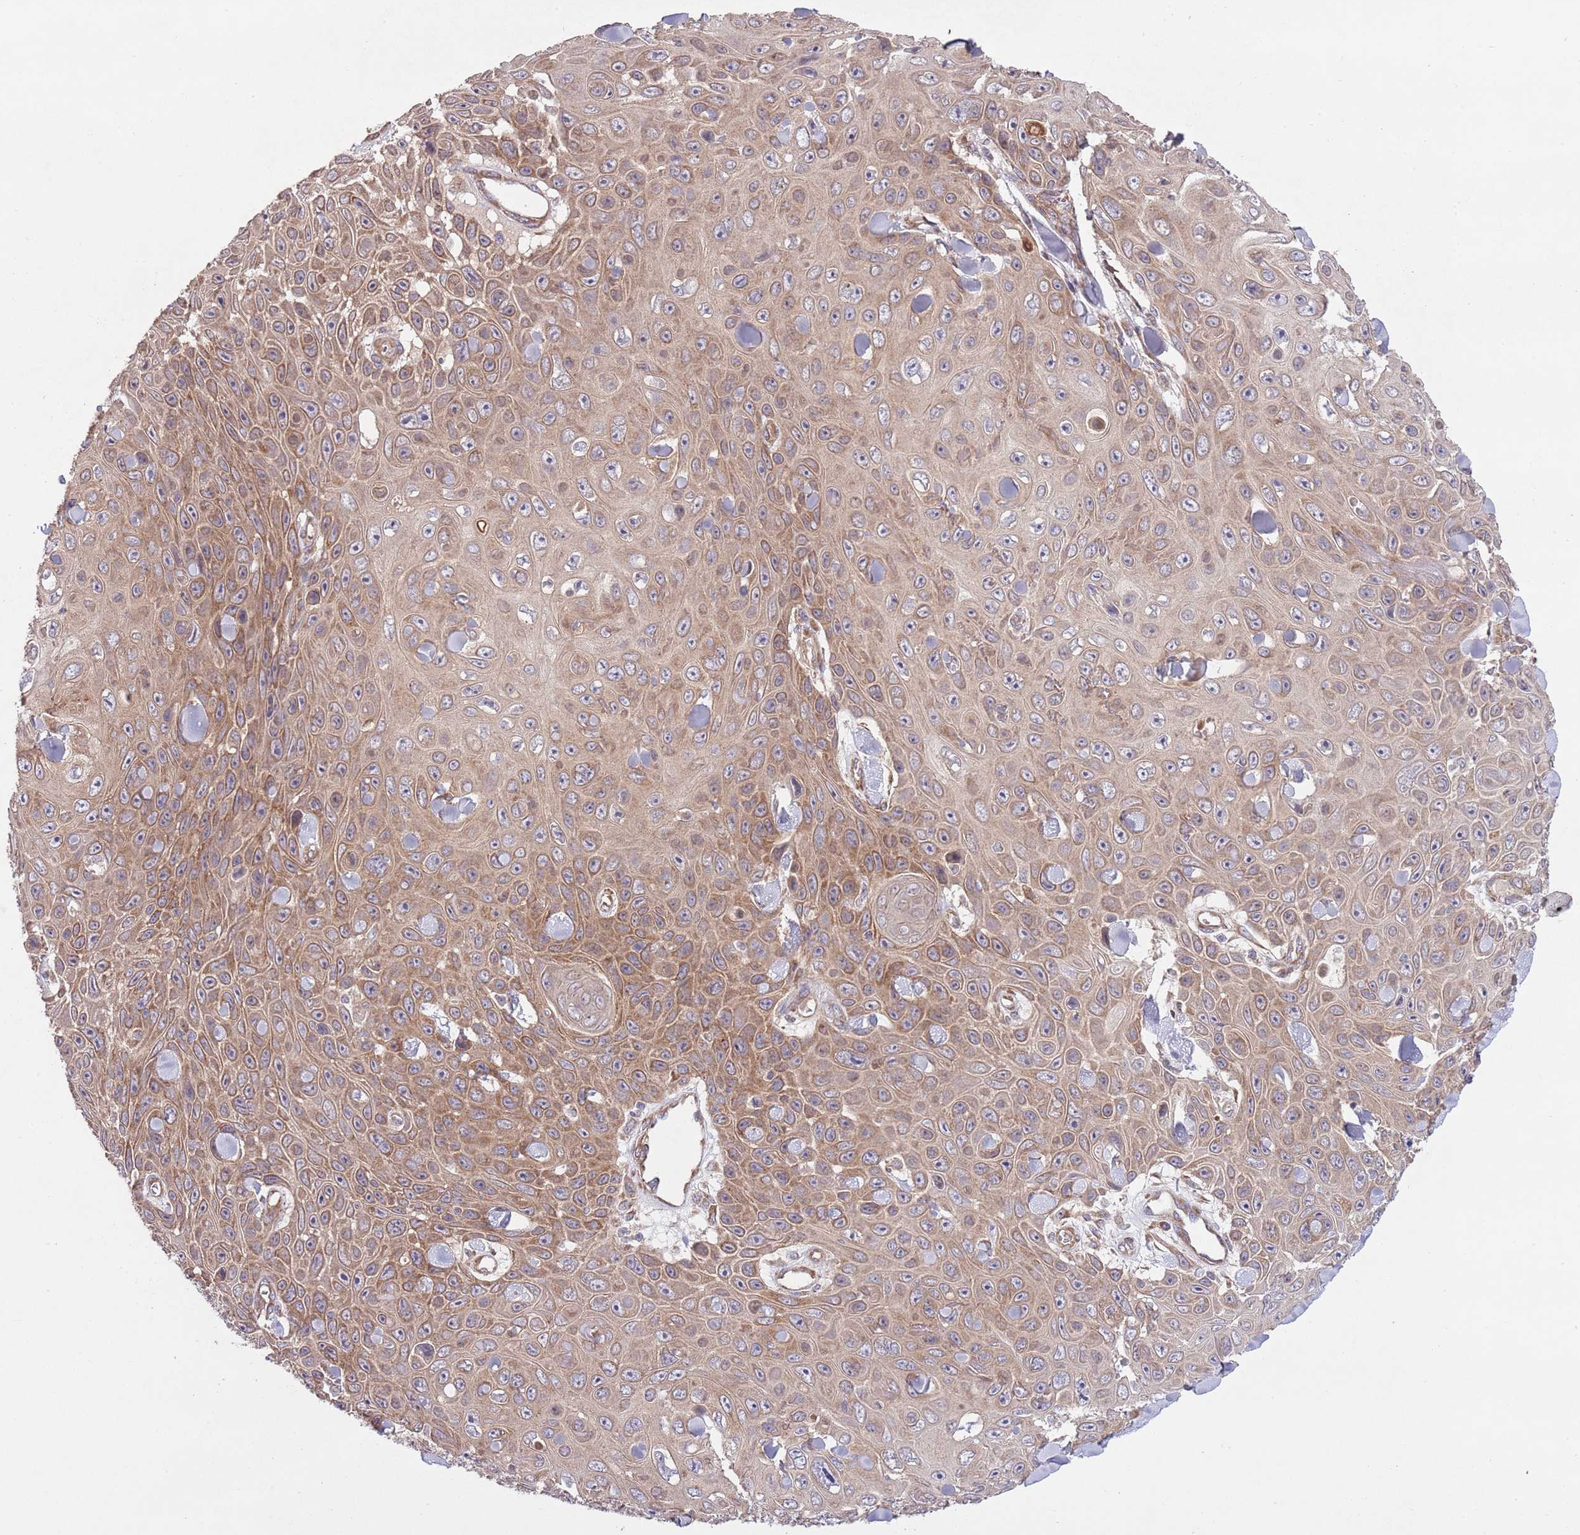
{"staining": {"intensity": "moderate", "quantity": ">75%", "location": "cytoplasmic/membranous"}, "tissue": "skin cancer", "cell_type": "Tumor cells", "image_type": "cancer", "snomed": [{"axis": "morphology", "description": "Squamous cell carcinoma, NOS"}, {"axis": "topography", "description": "Skin"}], "caption": "Immunohistochemical staining of squamous cell carcinoma (skin) displays medium levels of moderate cytoplasmic/membranous expression in about >75% of tumor cells.", "gene": "MFNG", "patient": {"sex": "male", "age": 82}}